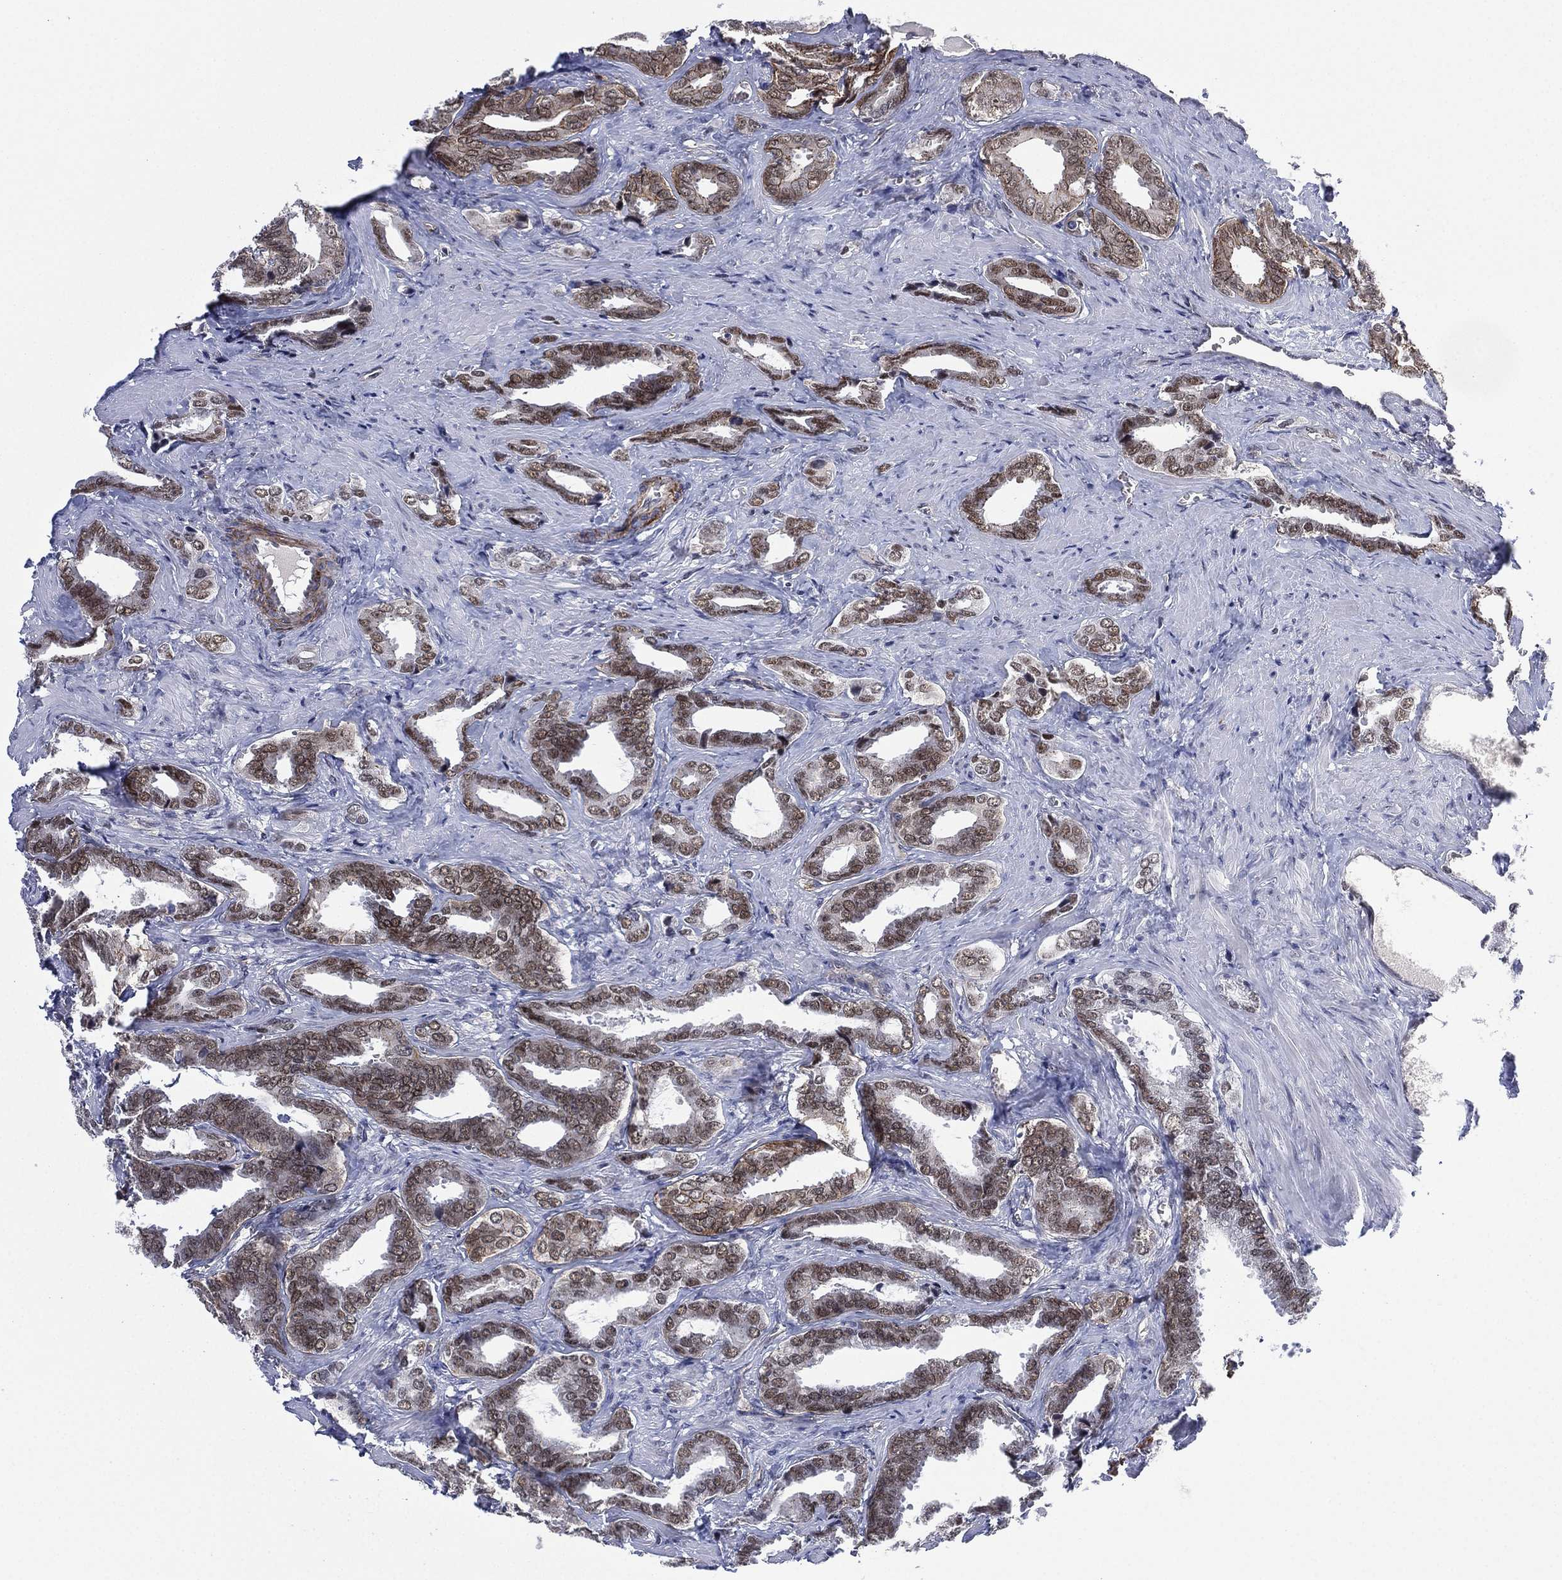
{"staining": {"intensity": "moderate", "quantity": "25%-75%", "location": "cytoplasmic/membranous,nuclear"}, "tissue": "prostate cancer", "cell_type": "Tumor cells", "image_type": "cancer", "snomed": [{"axis": "morphology", "description": "Adenocarcinoma, NOS"}, {"axis": "topography", "description": "Prostate"}], "caption": "DAB (3,3'-diaminobenzidine) immunohistochemical staining of human prostate cancer reveals moderate cytoplasmic/membranous and nuclear protein staining in about 25%-75% of tumor cells.", "gene": "GSE1", "patient": {"sex": "male", "age": 66}}